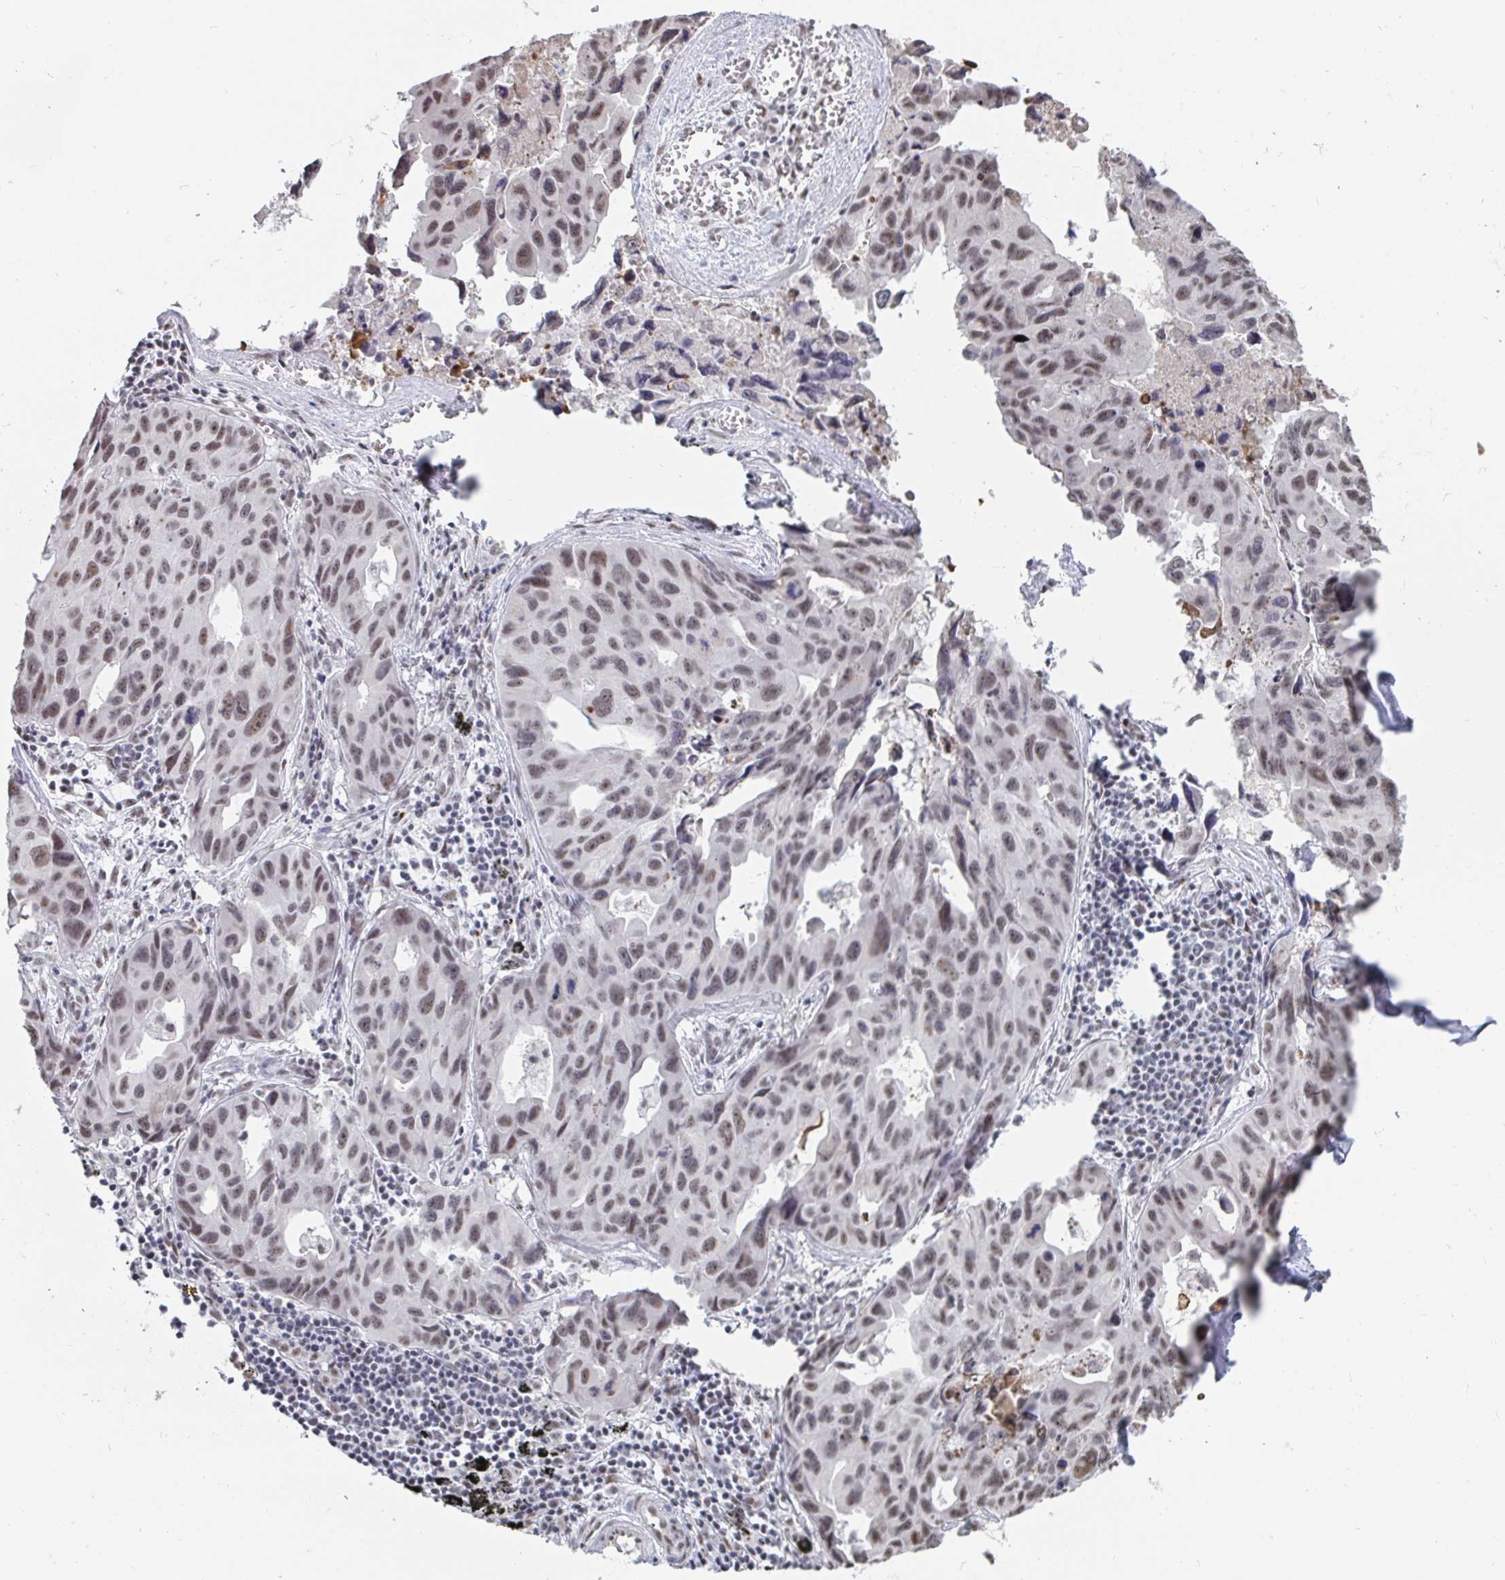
{"staining": {"intensity": "weak", "quantity": ">75%", "location": "nuclear"}, "tissue": "lung cancer", "cell_type": "Tumor cells", "image_type": "cancer", "snomed": [{"axis": "morphology", "description": "Adenocarcinoma, NOS"}, {"axis": "topography", "description": "Lymph node"}, {"axis": "topography", "description": "Lung"}], "caption": "Human lung cancer stained with a protein marker shows weak staining in tumor cells.", "gene": "TRIP12", "patient": {"sex": "male", "age": 64}}